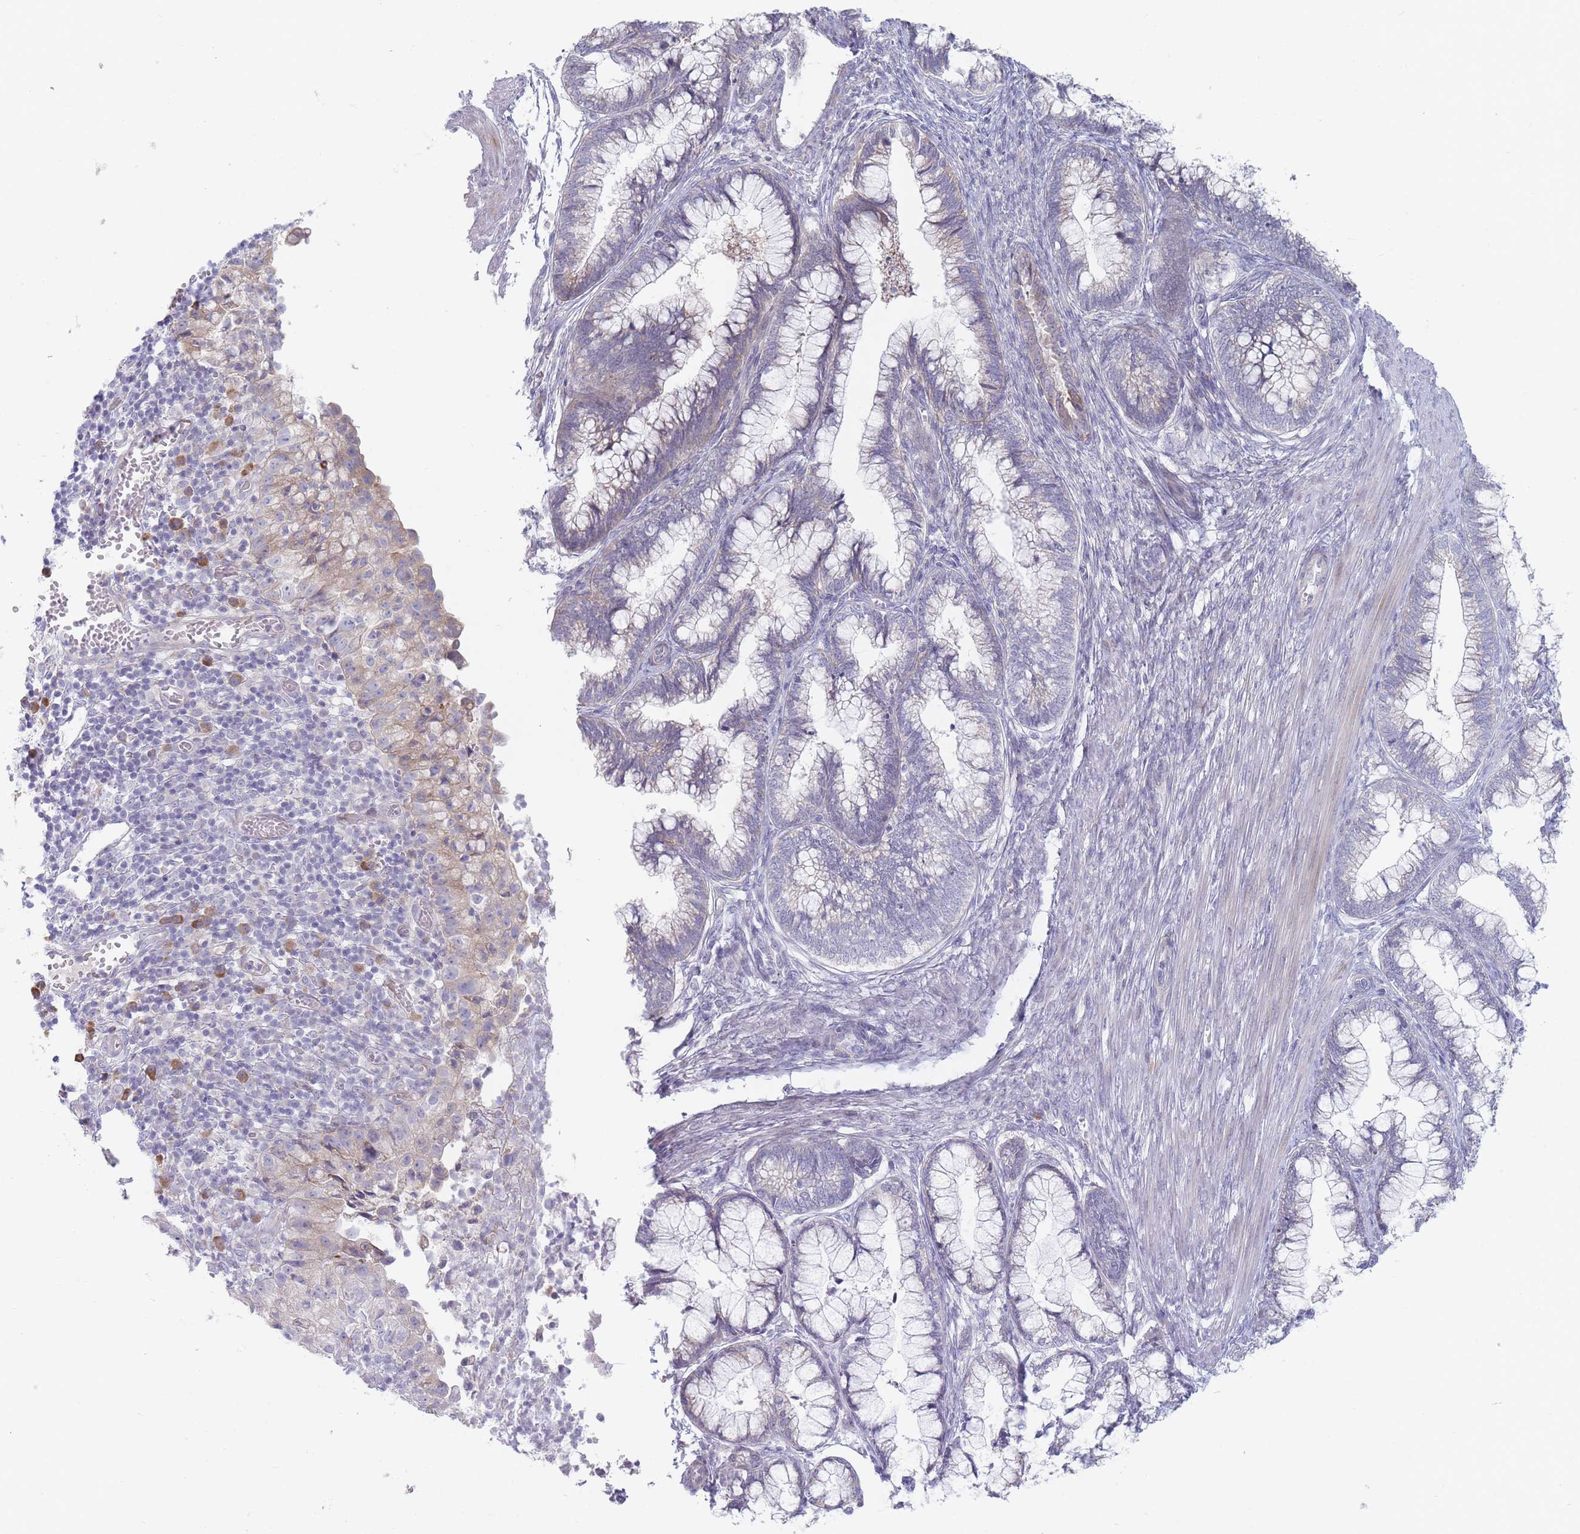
{"staining": {"intensity": "negative", "quantity": "none", "location": "none"}, "tissue": "cervical cancer", "cell_type": "Tumor cells", "image_type": "cancer", "snomed": [{"axis": "morphology", "description": "Adenocarcinoma, NOS"}, {"axis": "topography", "description": "Cervix"}], "caption": "Immunohistochemical staining of cervical adenocarcinoma shows no significant expression in tumor cells.", "gene": "SPATS1", "patient": {"sex": "female", "age": 44}}